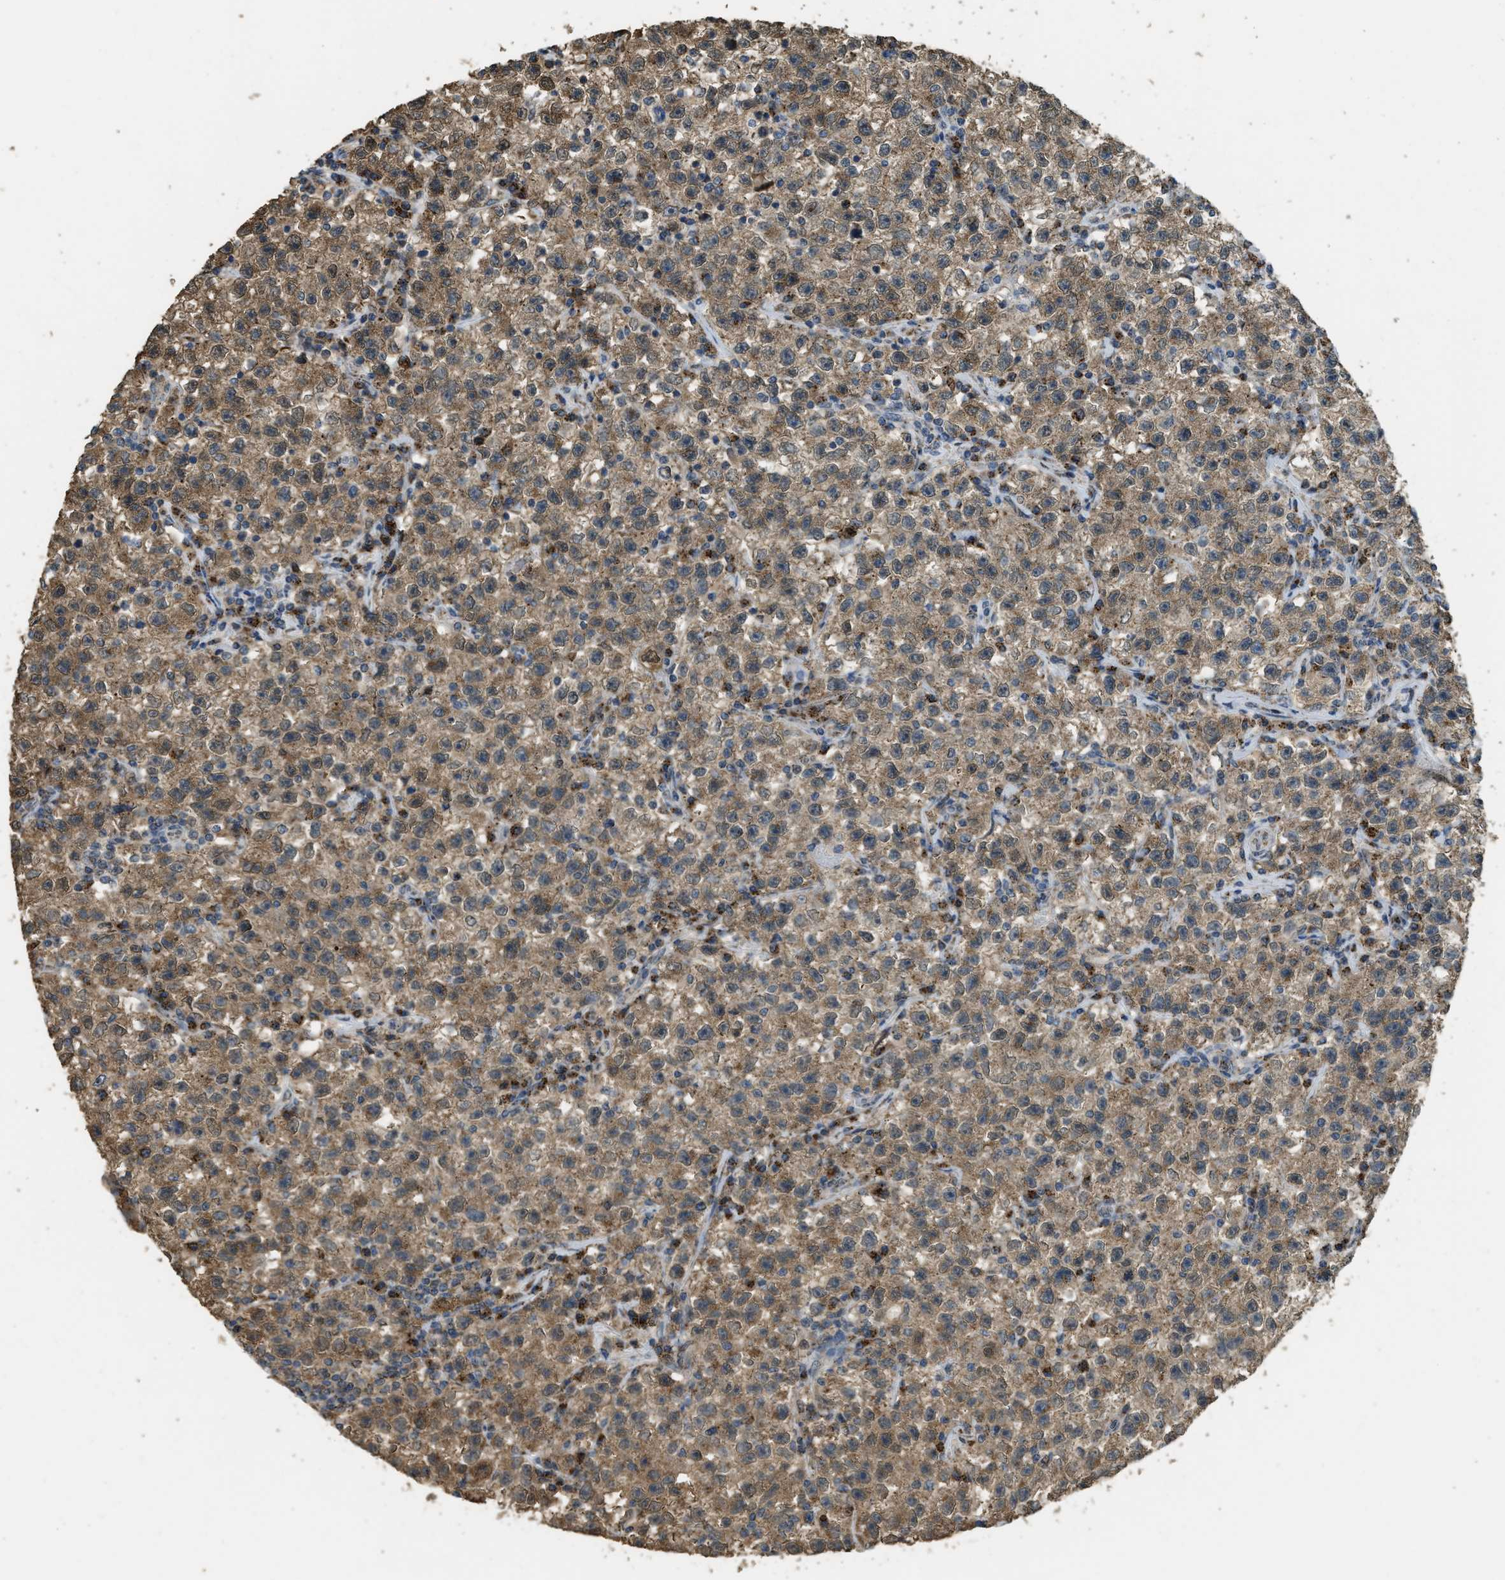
{"staining": {"intensity": "moderate", "quantity": ">75%", "location": "cytoplasmic/membranous"}, "tissue": "testis cancer", "cell_type": "Tumor cells", "image_type": "cancer", "snomed": [{"axis": "morphology", "description": "Seminoma, NOS"}, {"axis": "topography", "description": "Testis"}], "caption": "The histopathology image demonstrates a brown stain indicating the presence of a protein in the cytoplasmic/membranous of tumor cells in seminoma (testis). (IHC, brightfield microscopy, high magnification).", "gene": "IPO7", "patient": {"sex": "male", "age": 22}}